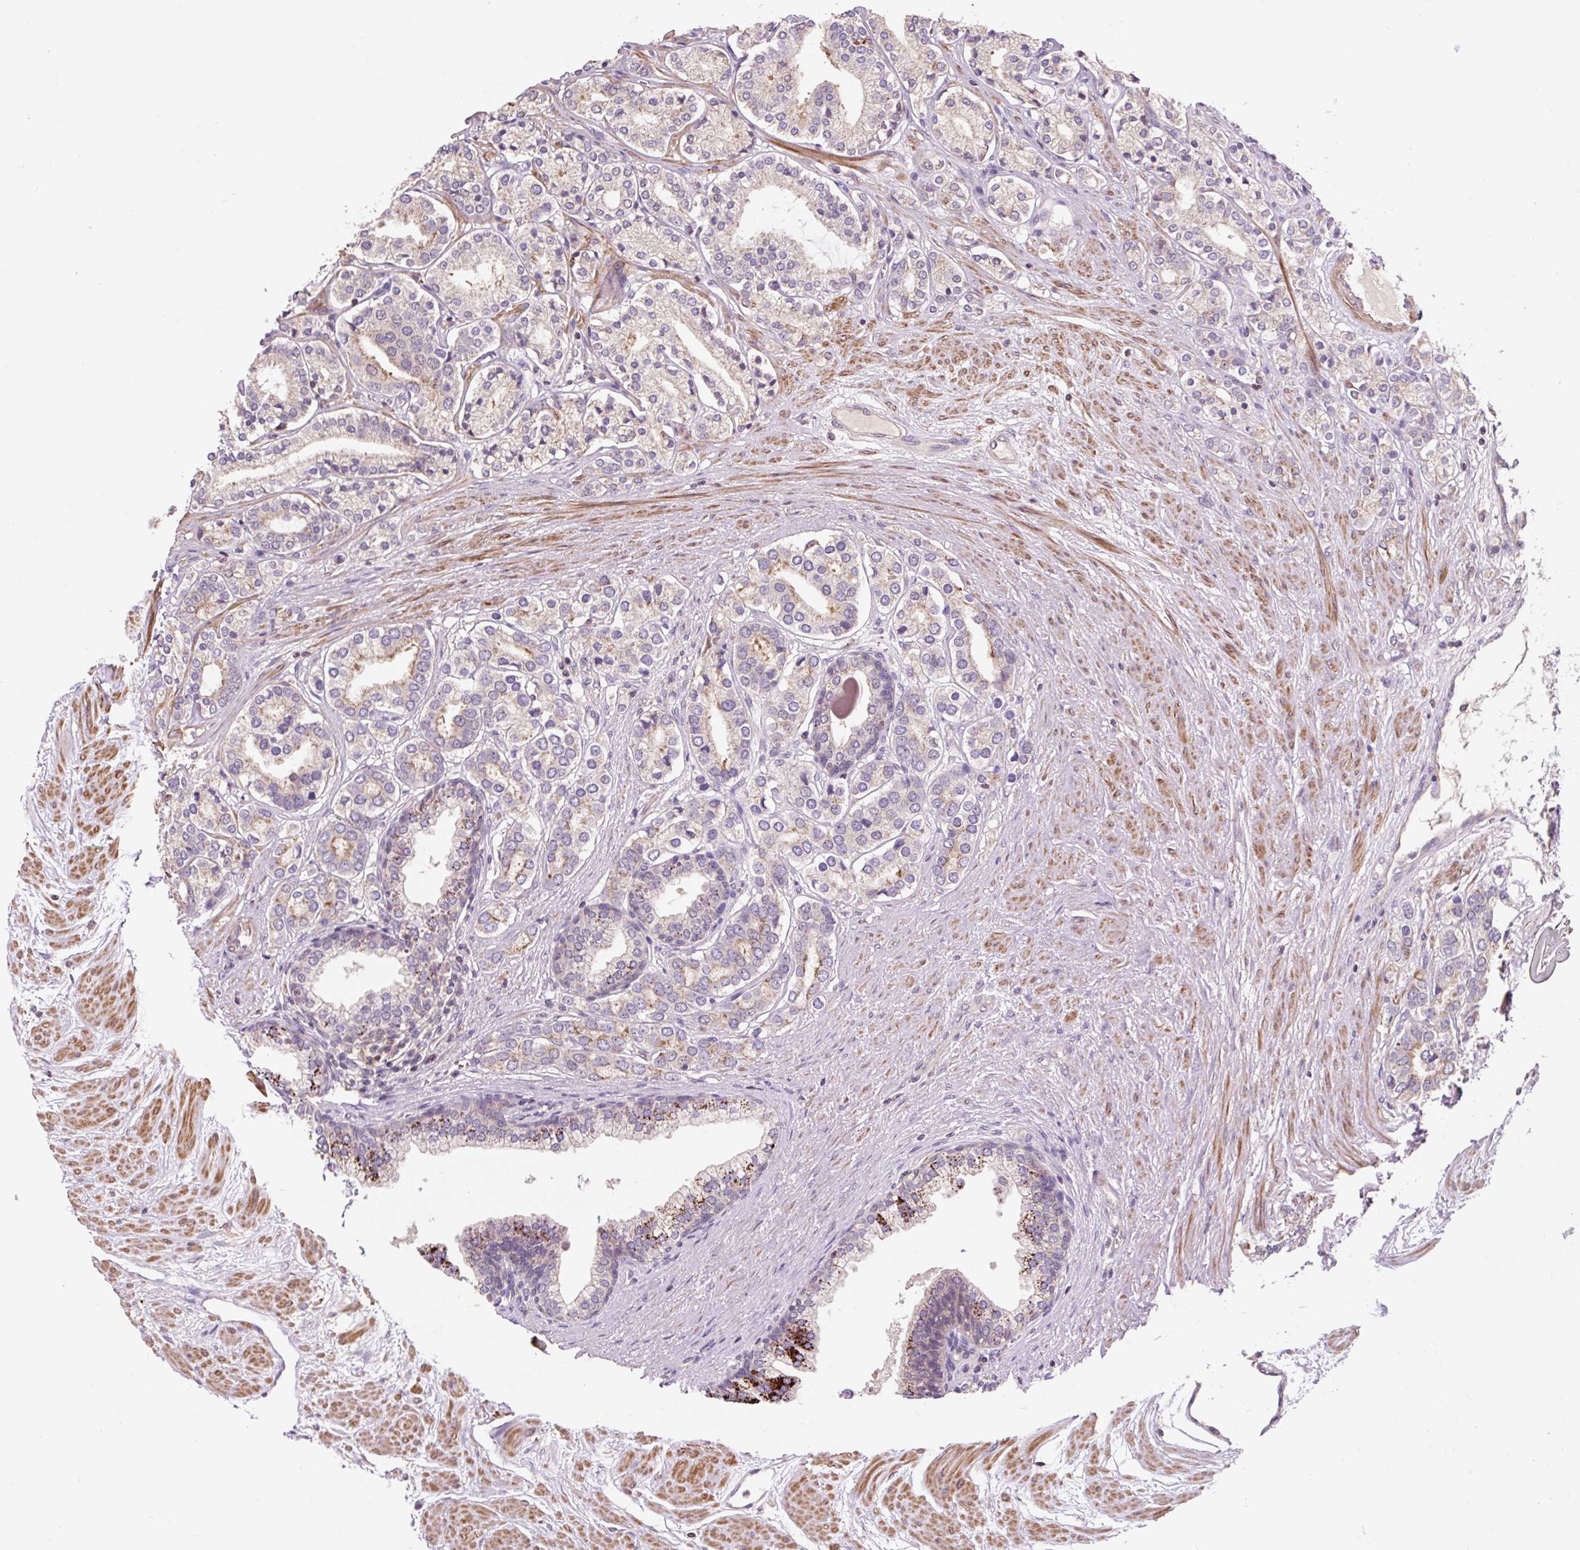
{"staining": {"intensity": "moderate", "quantity": "<25%", "location": "cytoplasmic/membranous"}, "tissue": "prostate cancer", "cell_type": "Tumor cells", "image_type": "cancer", "snomed": [{"axis": "morphology", "description": "Adenocarcinoma, High grade"}, {"axis": "topography", "description": "Prostate"}], "caption": "A histopathology image of high-grade adenocarcinoma (prostate) stained for a protein displays moderate cytoplasmic/membranous brown staining in tumor cells.", "gene": "PRIMPOL", "patient": {"sex": "male", "age": 58}}